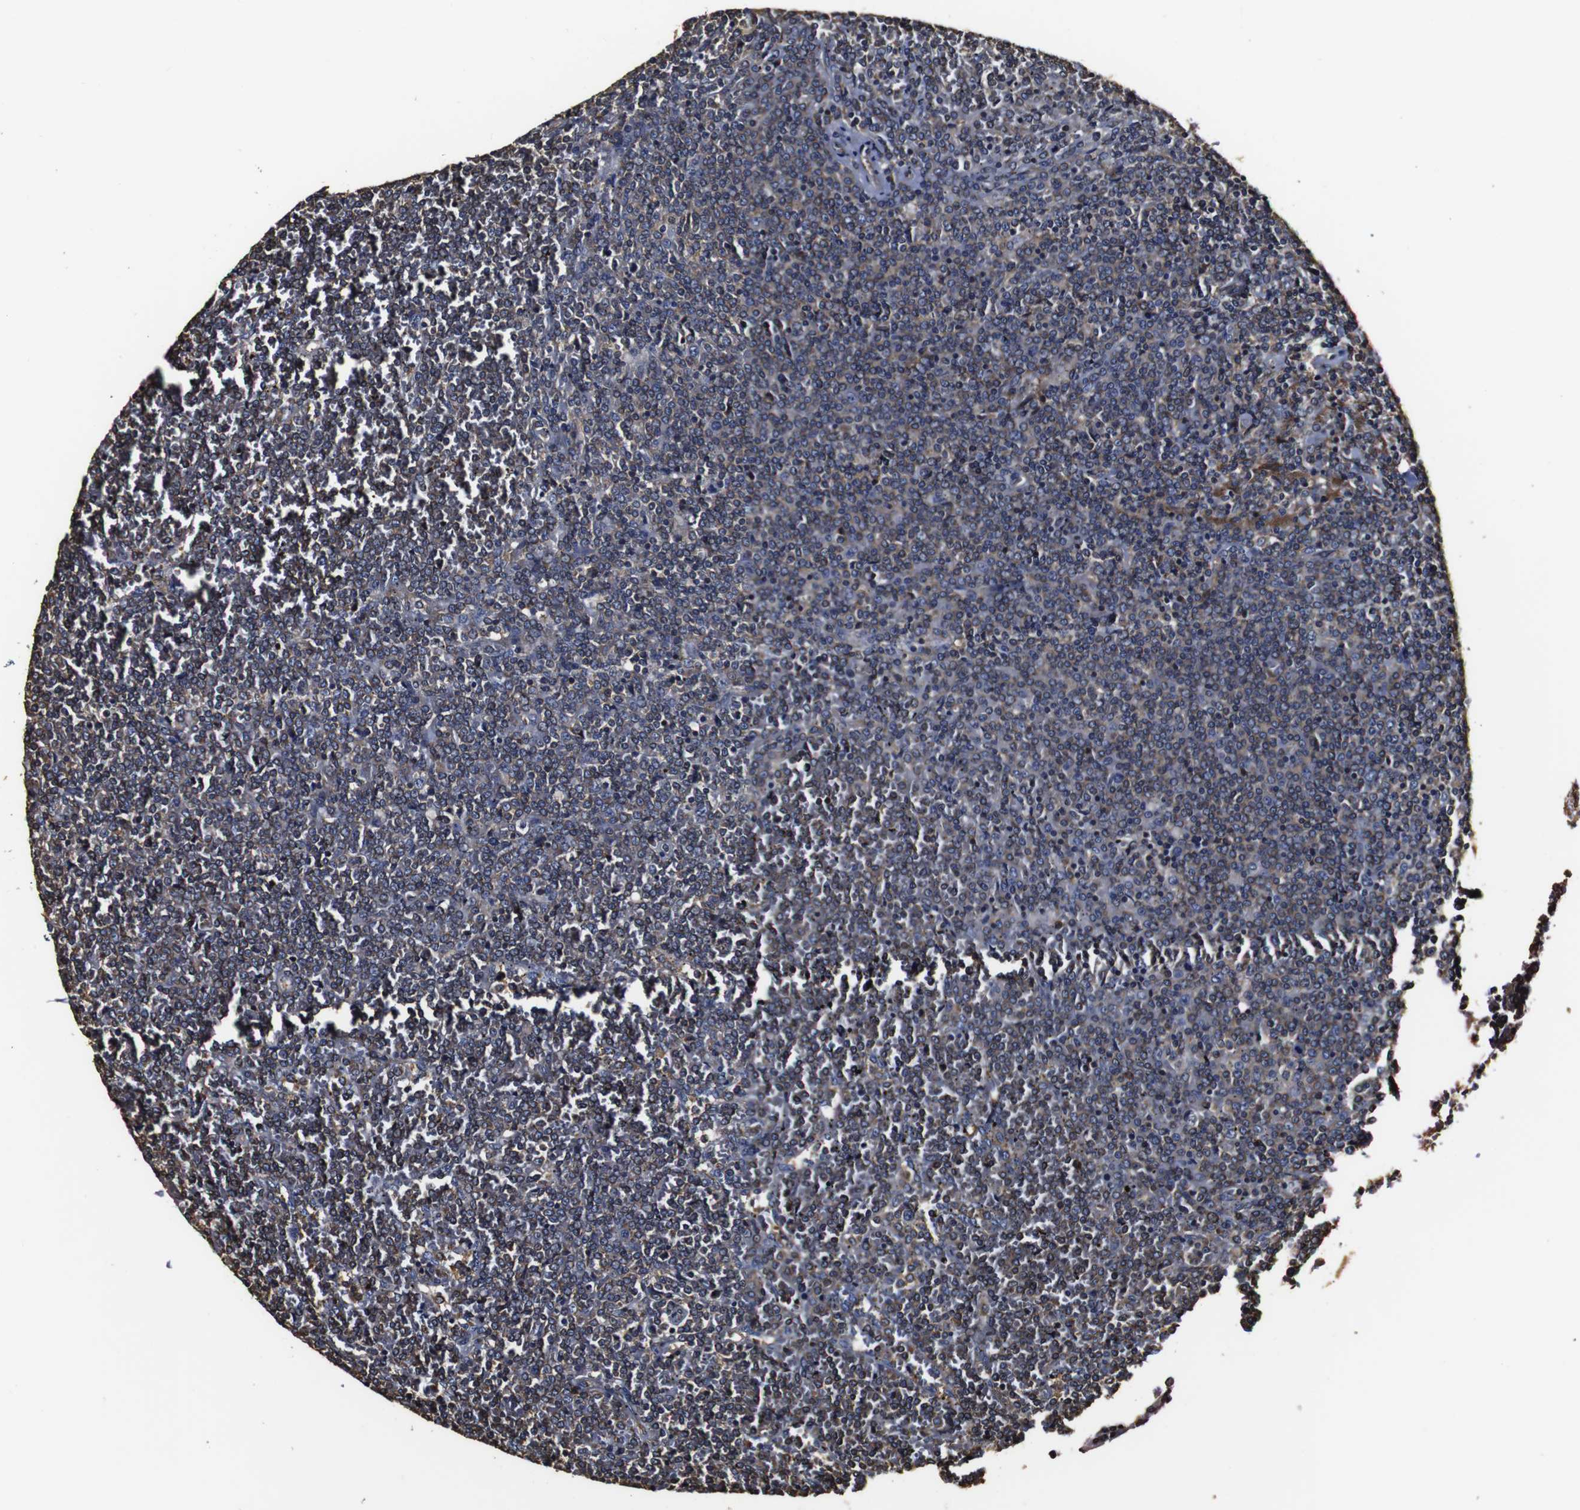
{"staining": {"intensity": "negative", "quantity": "none", "location": "none"}, "tissue": "lymphoma", "cell_type": "Tumor cells", "image_type": "cancer", "snomed": [{"axis": "morphology", "description": "Malignant lymphoma, non-Hodgkin's type, Low grade"}, {"axis": "topography", "description": "Spleen"}], "caption": "Immunohistochemistry of lymphoma displays no expression in tumor cells.", "gene": "MSN", "patient": {"sex": "female", "age": 19}}